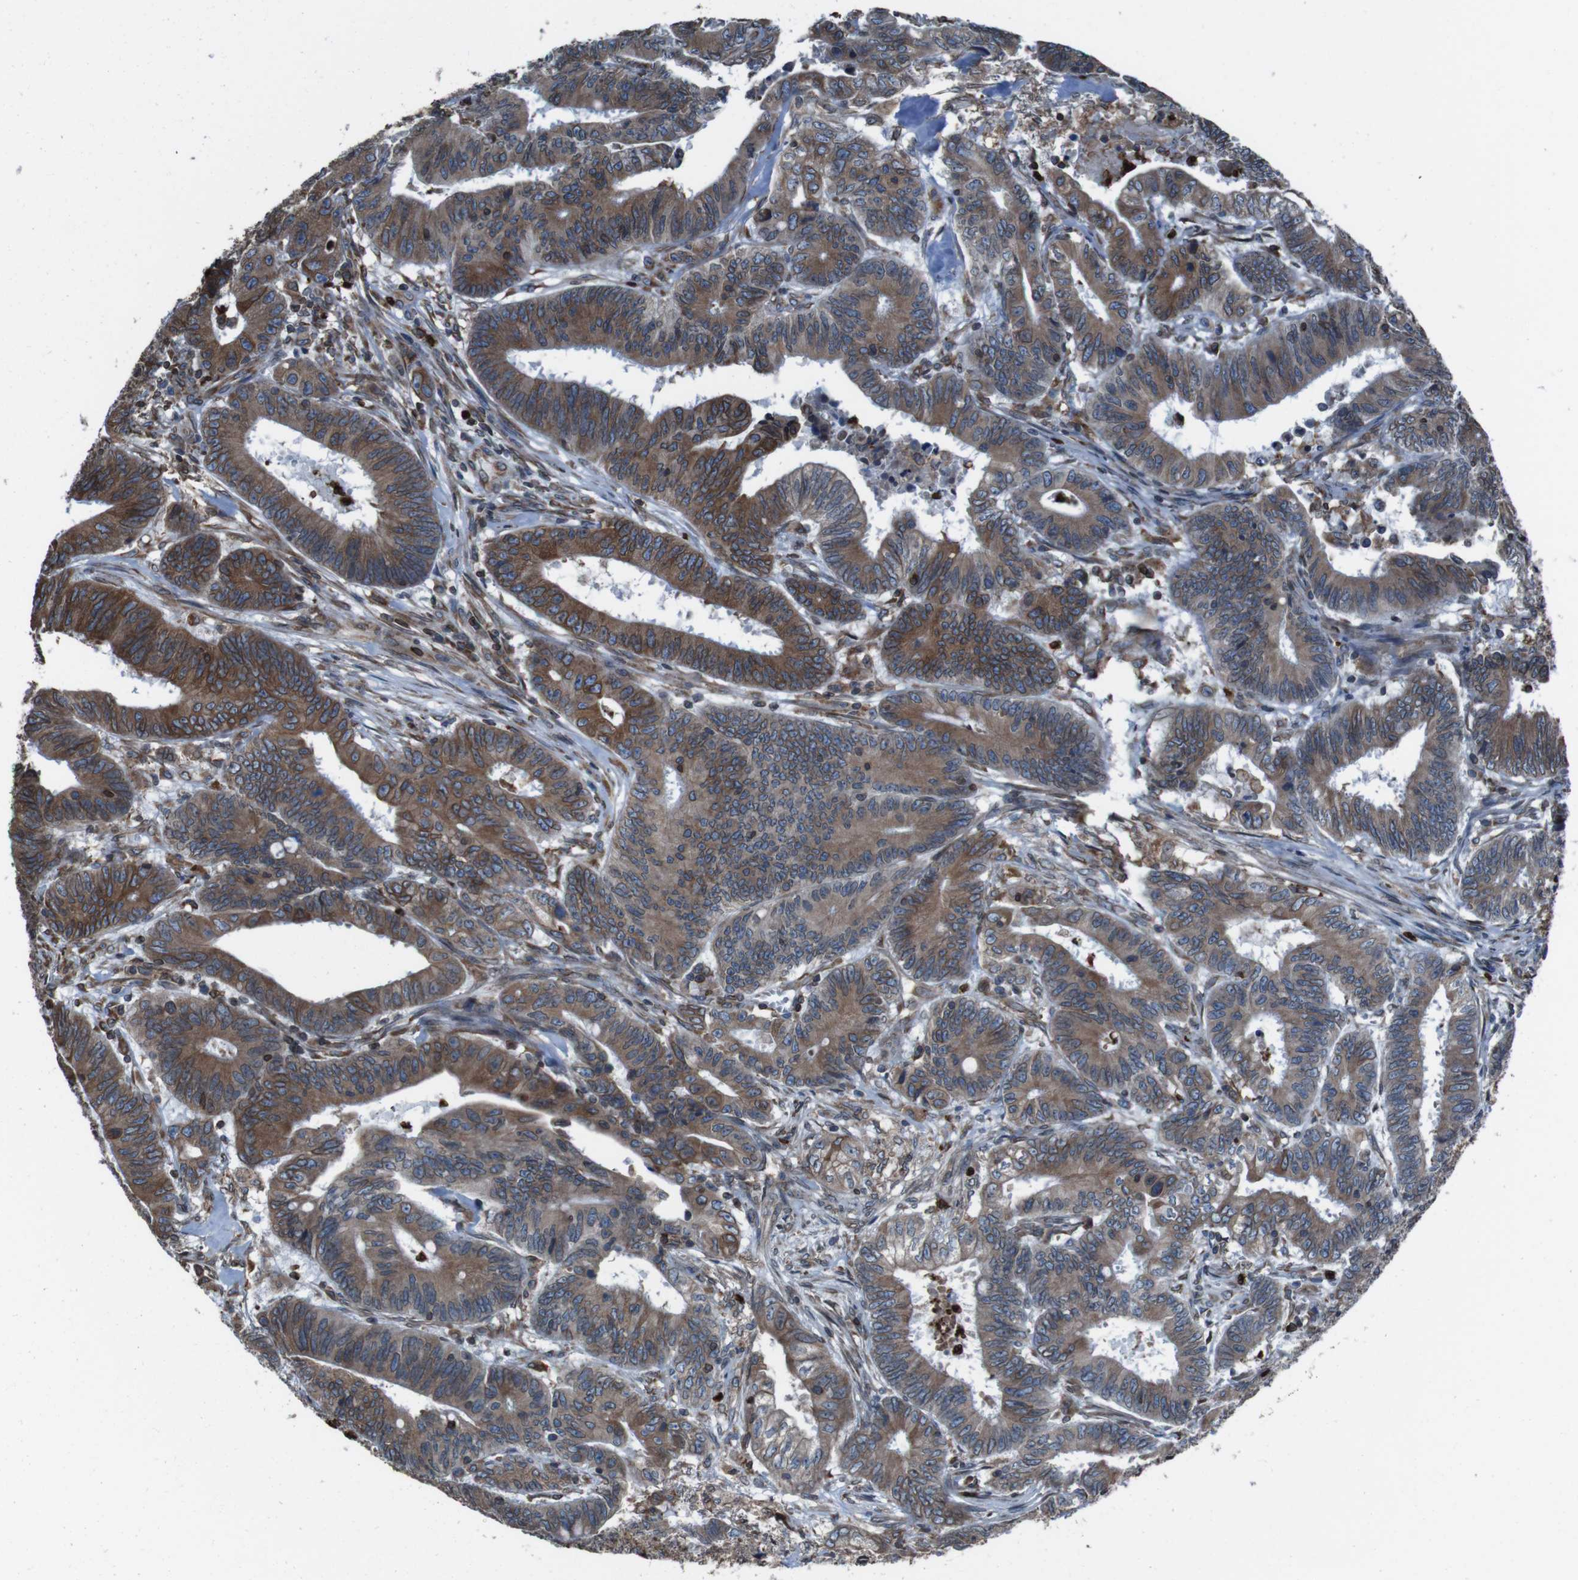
{"staining": {"intensity": "moderate", "quantity": ">75%", "location": "cytoplasmic/membranous"}, "tissue": "colorectal cancer", "cell_type": "Tumor cells", "image_type": "cancer", "snomed": [{"axis": "morphology", "description": "Adenocarcinoma, NOS"}, {"axis": "topography", "description": "Colon"}], "caption": "Colorectal cancer stained with immunohistochemistry (IHC) reveals moderate cytoplasmic/membranous expression in approximately >75% of tumor cells.", "gene": "APMAP", "patient": {"sex": "male", "age": 45}}